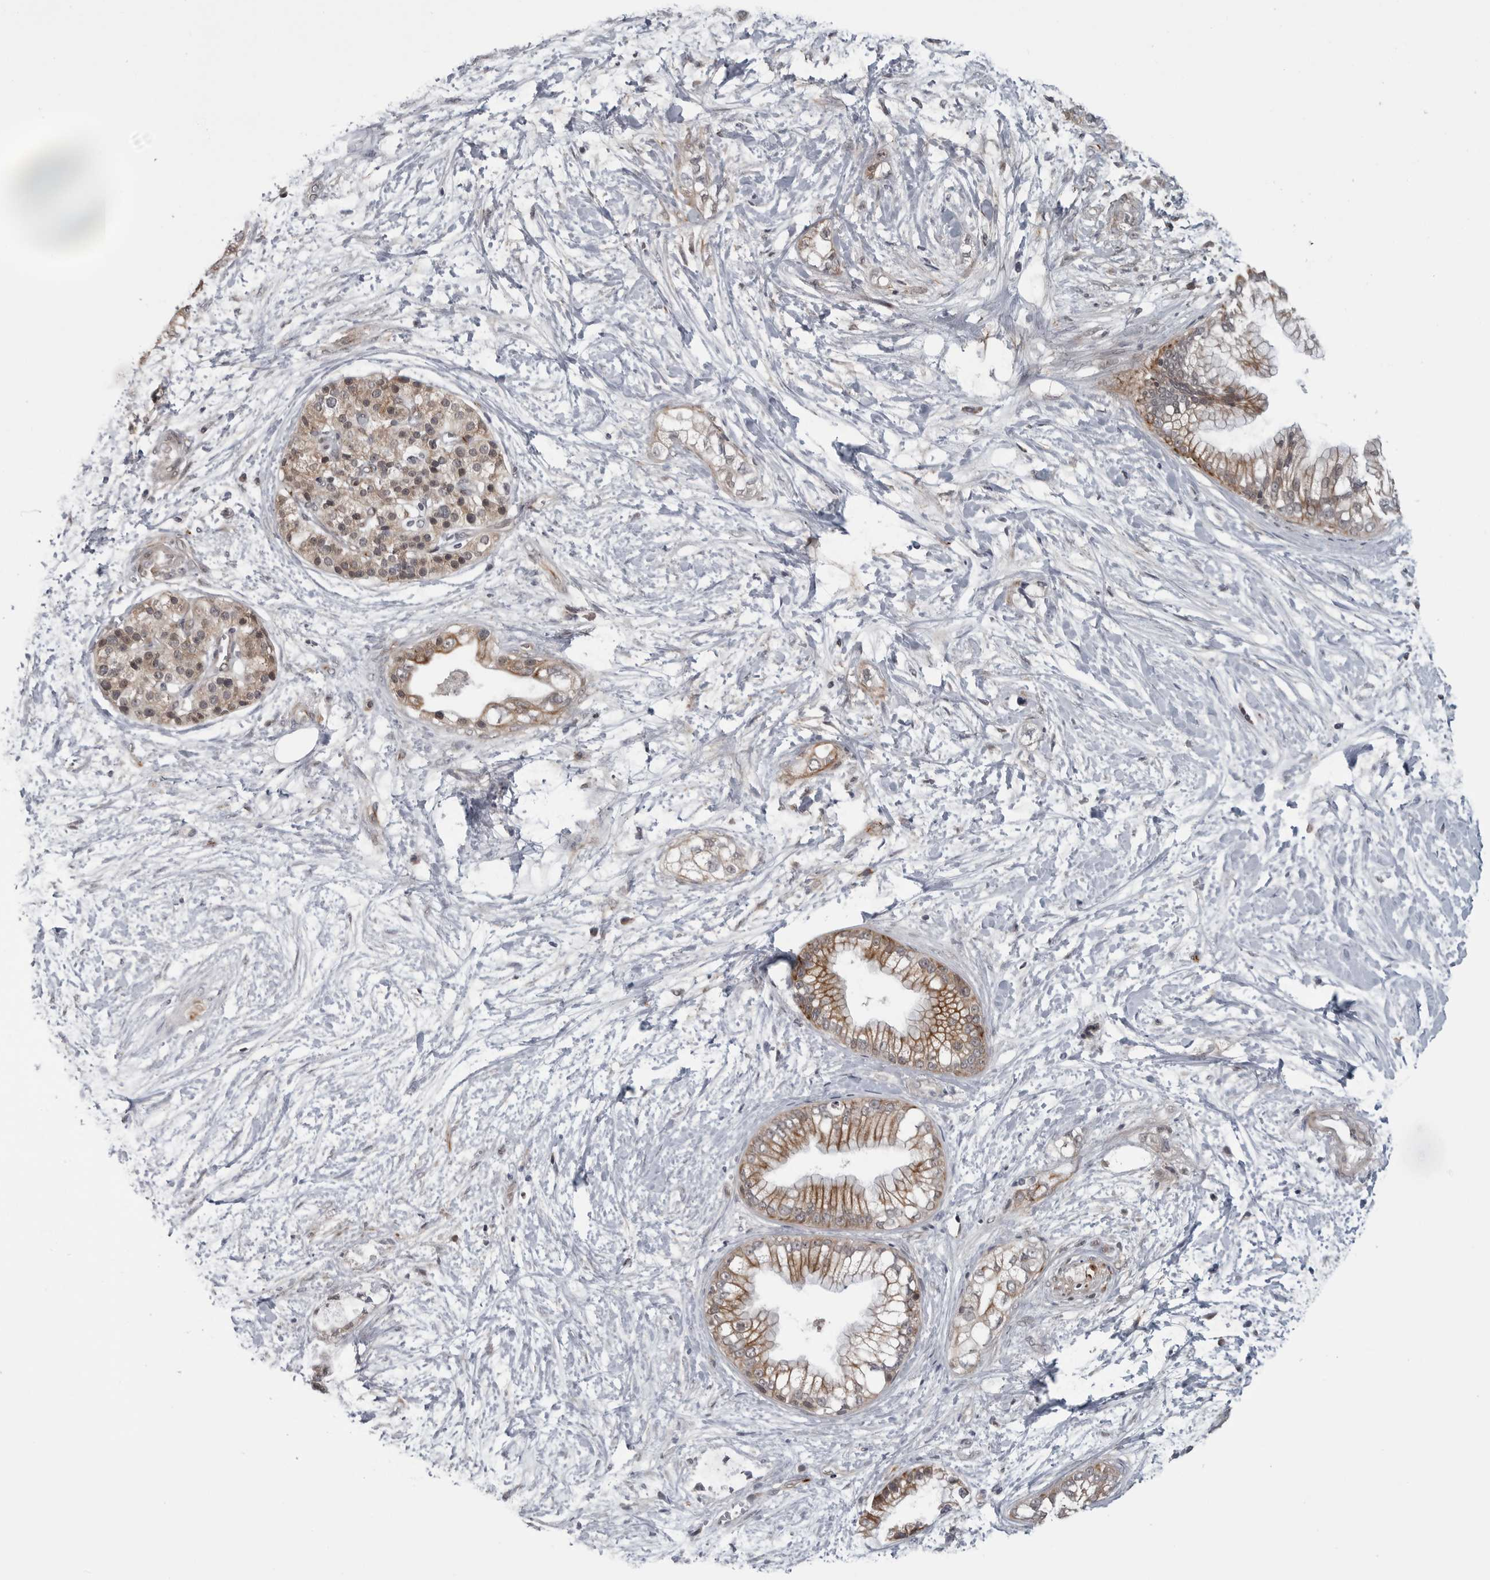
{"staining": {"intensity": "moderate", "quantity": ">75%", "location": "cytoplasmic/membranous"}, "tissue": "pancreatic cancer", "cell_type": "Tumor cells", "image_type": "cancer", "snomed": [{"axis": "morphology", "description": "Adenocarcinoma, NOS"}, {"axis": "topography", "description": "Pancreas"}], "caption": "About >75% of tumor cells in human adenocarcinoma (pancreatic) reveal moderate cytoplasmic/membranous protein positivity as visualized by brown immunohistochemical staining.", "gene": "FAAP100", "patient": {"sex": "male", "age": 68}}